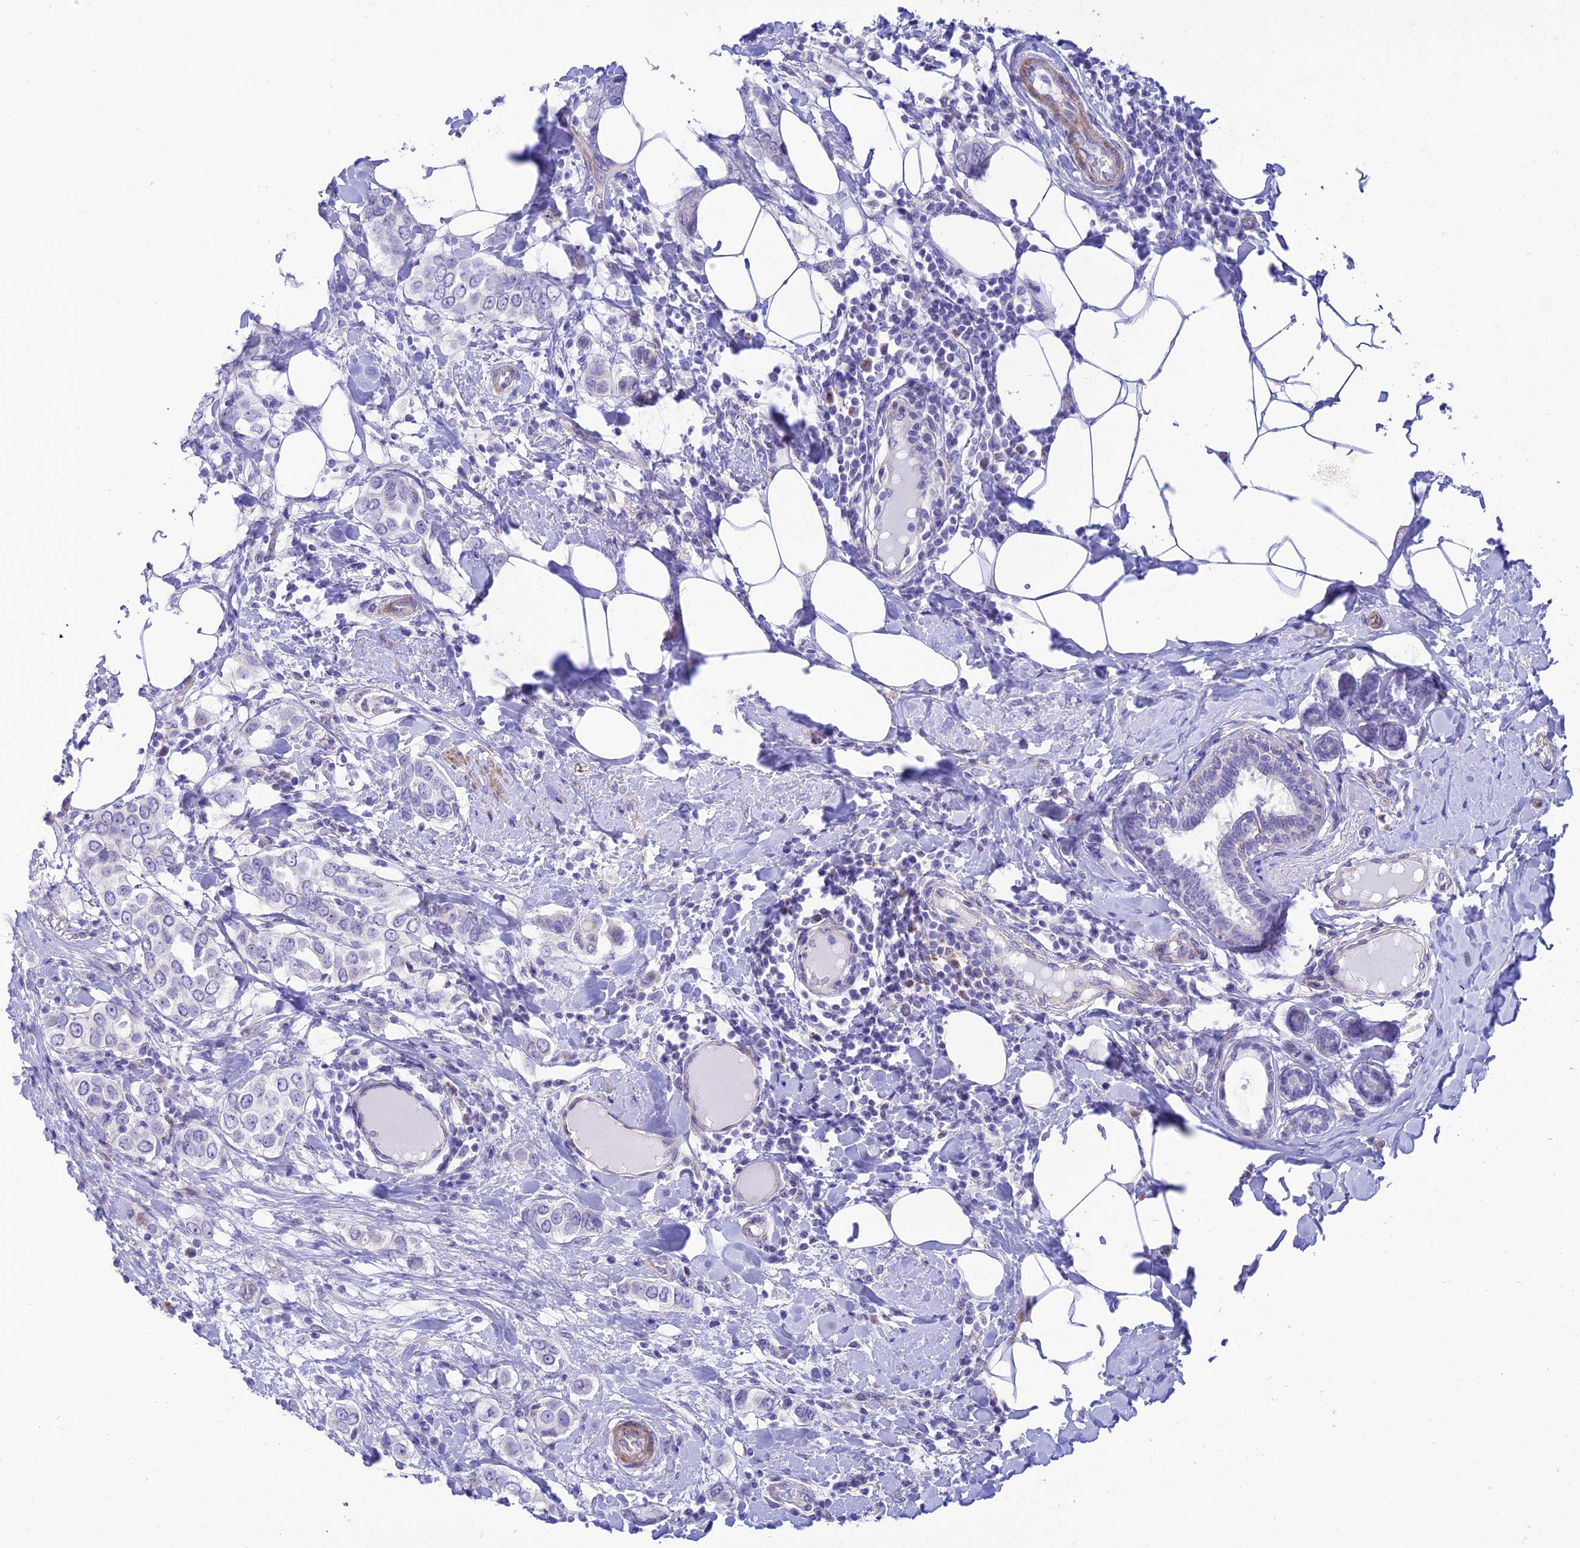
{"staining": {"intensity": "negative", "quantity": "none", "location": "none"}, "tissue": "breast cancer", "cell_type": "Tumor cells", "image_type": "cancer", "snomed": [{"axis": "morphology", "description": "Lobular carcinoma"}, {"axis": "topography", "description": "Breast"}], "caption": "High power microscopy histopathology image of an immunohistochemistry micrograph of breast cancer (lobular carcinoma), revealing no significant expression in tumor cells.", "gene": "FAM186B", "patient": {"sex": "female", "age": 51}}